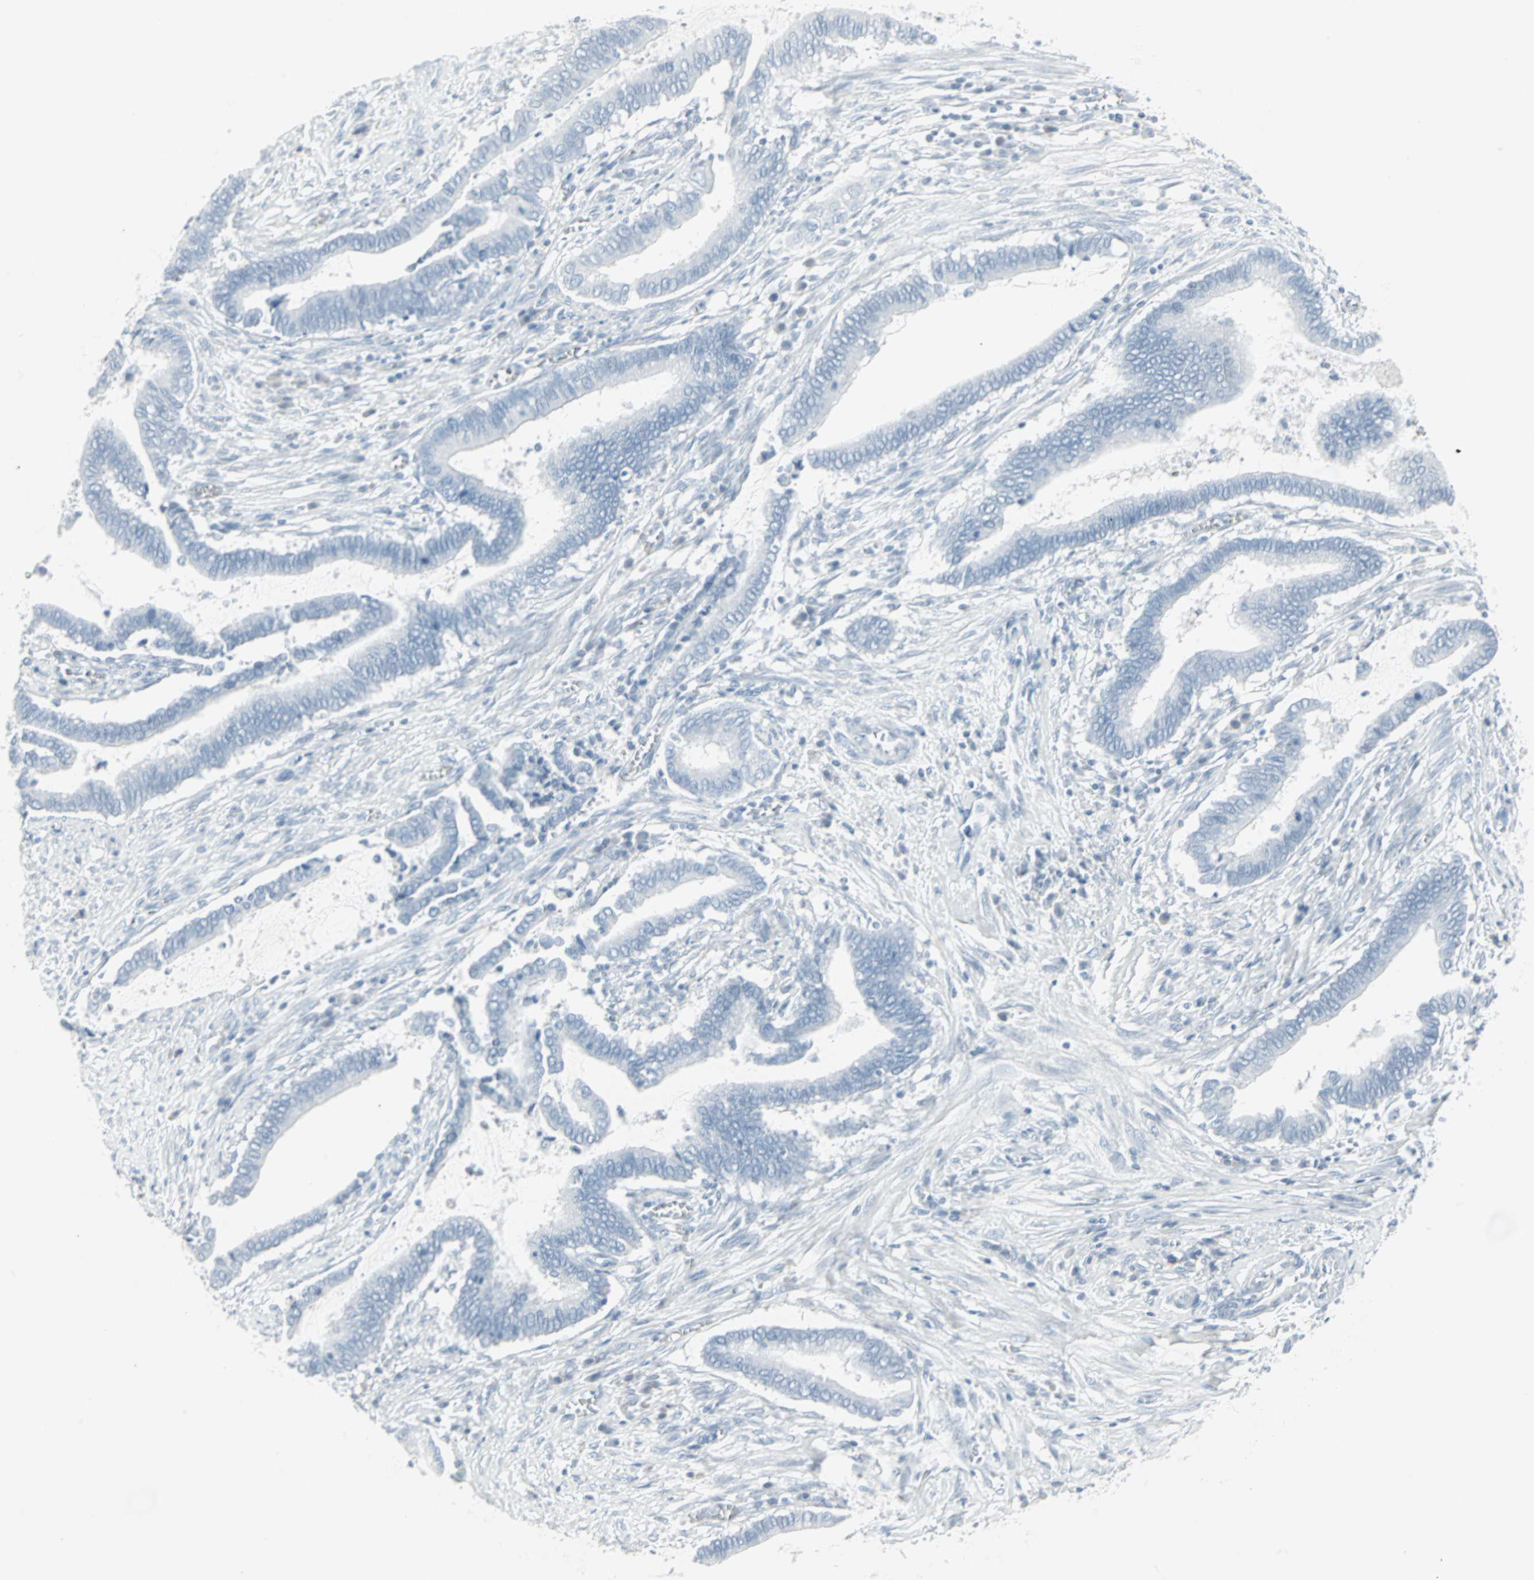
{"staining": {"intensity": "negative", "quantity": "none", "location": "none"}, "tissue": "cervical cancer", "cell_type": "Tumor cells", "image_type": "cancer", "snomed": [{"axis": "morphology", "description": "Adenocarcinoma, NOS"}, {"axis": "topography", "description": "Cervix"}], "caption": "A micrograph of adenocarcinoma (cervical) stained for a protein displays no brown staining in tumor cells. (Stains: DAB IHC with hematoxylin counter stain, Microscopy: brightfield microscopy at high magnification).", "gene": "LANCL3", "patient": {"sex": "female", "age": 44}}